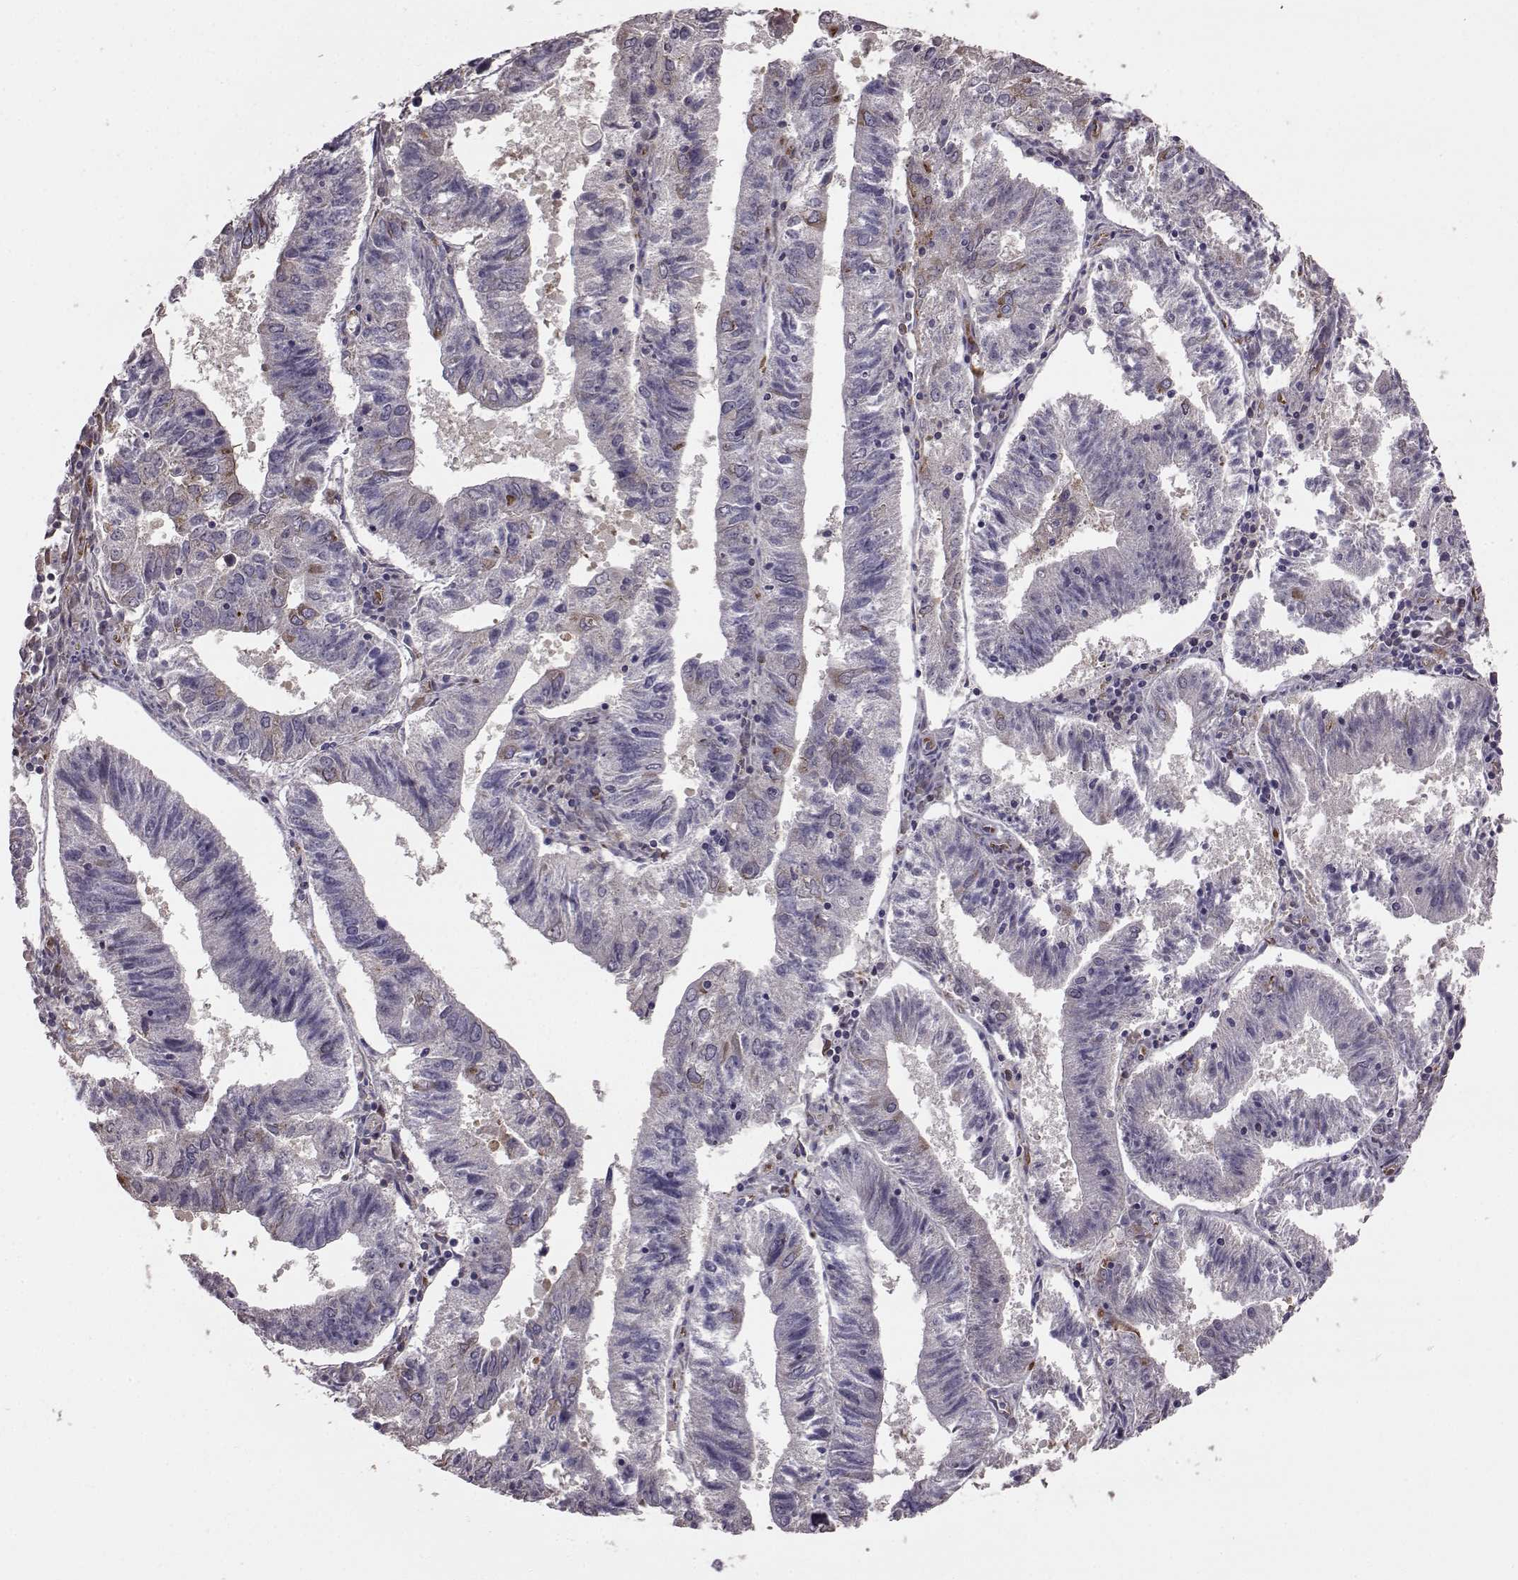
{"staining": {"intensity": "moderate", "quantity": "<25%", "location": "cytoplasmic/membranous"}, "tissue": "endometrial cancer", "cell_type": "Tumor cells", "image_type": "cancer", "snomed": [{"axis": "morphology", "description": "Adenocarcinoma, NOS"}, {"axis": "topography", "description": "Endometrium"}], "caption": "A histopathology image of human adenocarcinoma (endometrial) stained for a protein reveals moderate cytoplasmic/membranous brown staining in tumor cells. (brown staining indicates protein expression, while blue staining denotes nuclei).", "gene": "ADGRG2", "patient": {"sex": "female", "age": 82}}